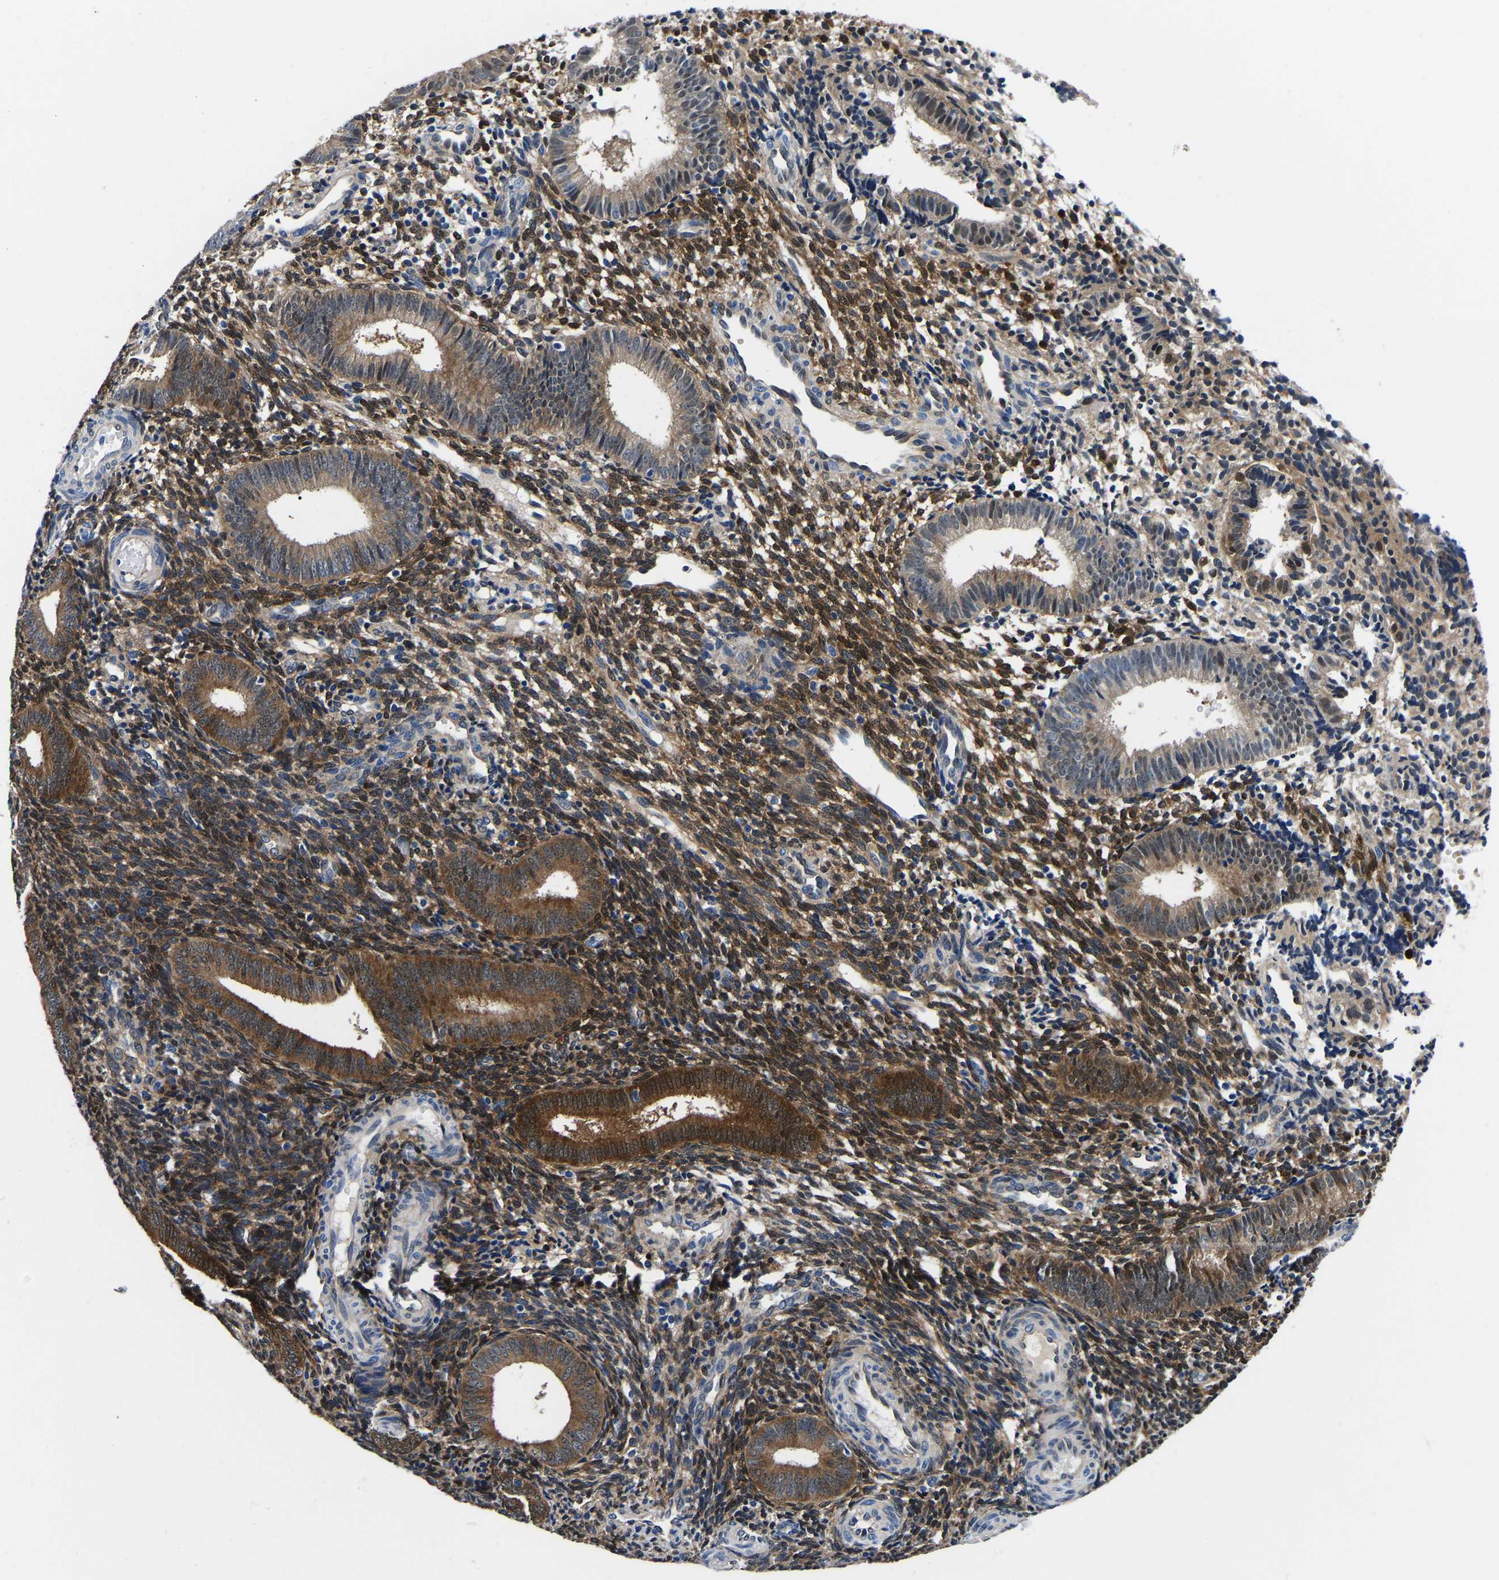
{"staining": {"intensity": "strong", "quantity": ">75%", "location": "cytoplasmic/membranous"}, "tissue": "endometrium", "cell_type": "Cells in endometrial stroma", "image_type": "normal", "snomed": [{"axis": "morphology", "description": "Normal tissue, NOS"}, {"axis": "topography", "description": "Uterus"}, {"axis": "topography", "description": "Endometrium"}], "caption": "Benign endometrium shows strong cytoplasmic/membranous staining in approximately >75% of cells in endometrial stroma, visualized by immunohistochemistry.", "gene": "S100A13", "patient": {"sex": "female", "age": 33}}